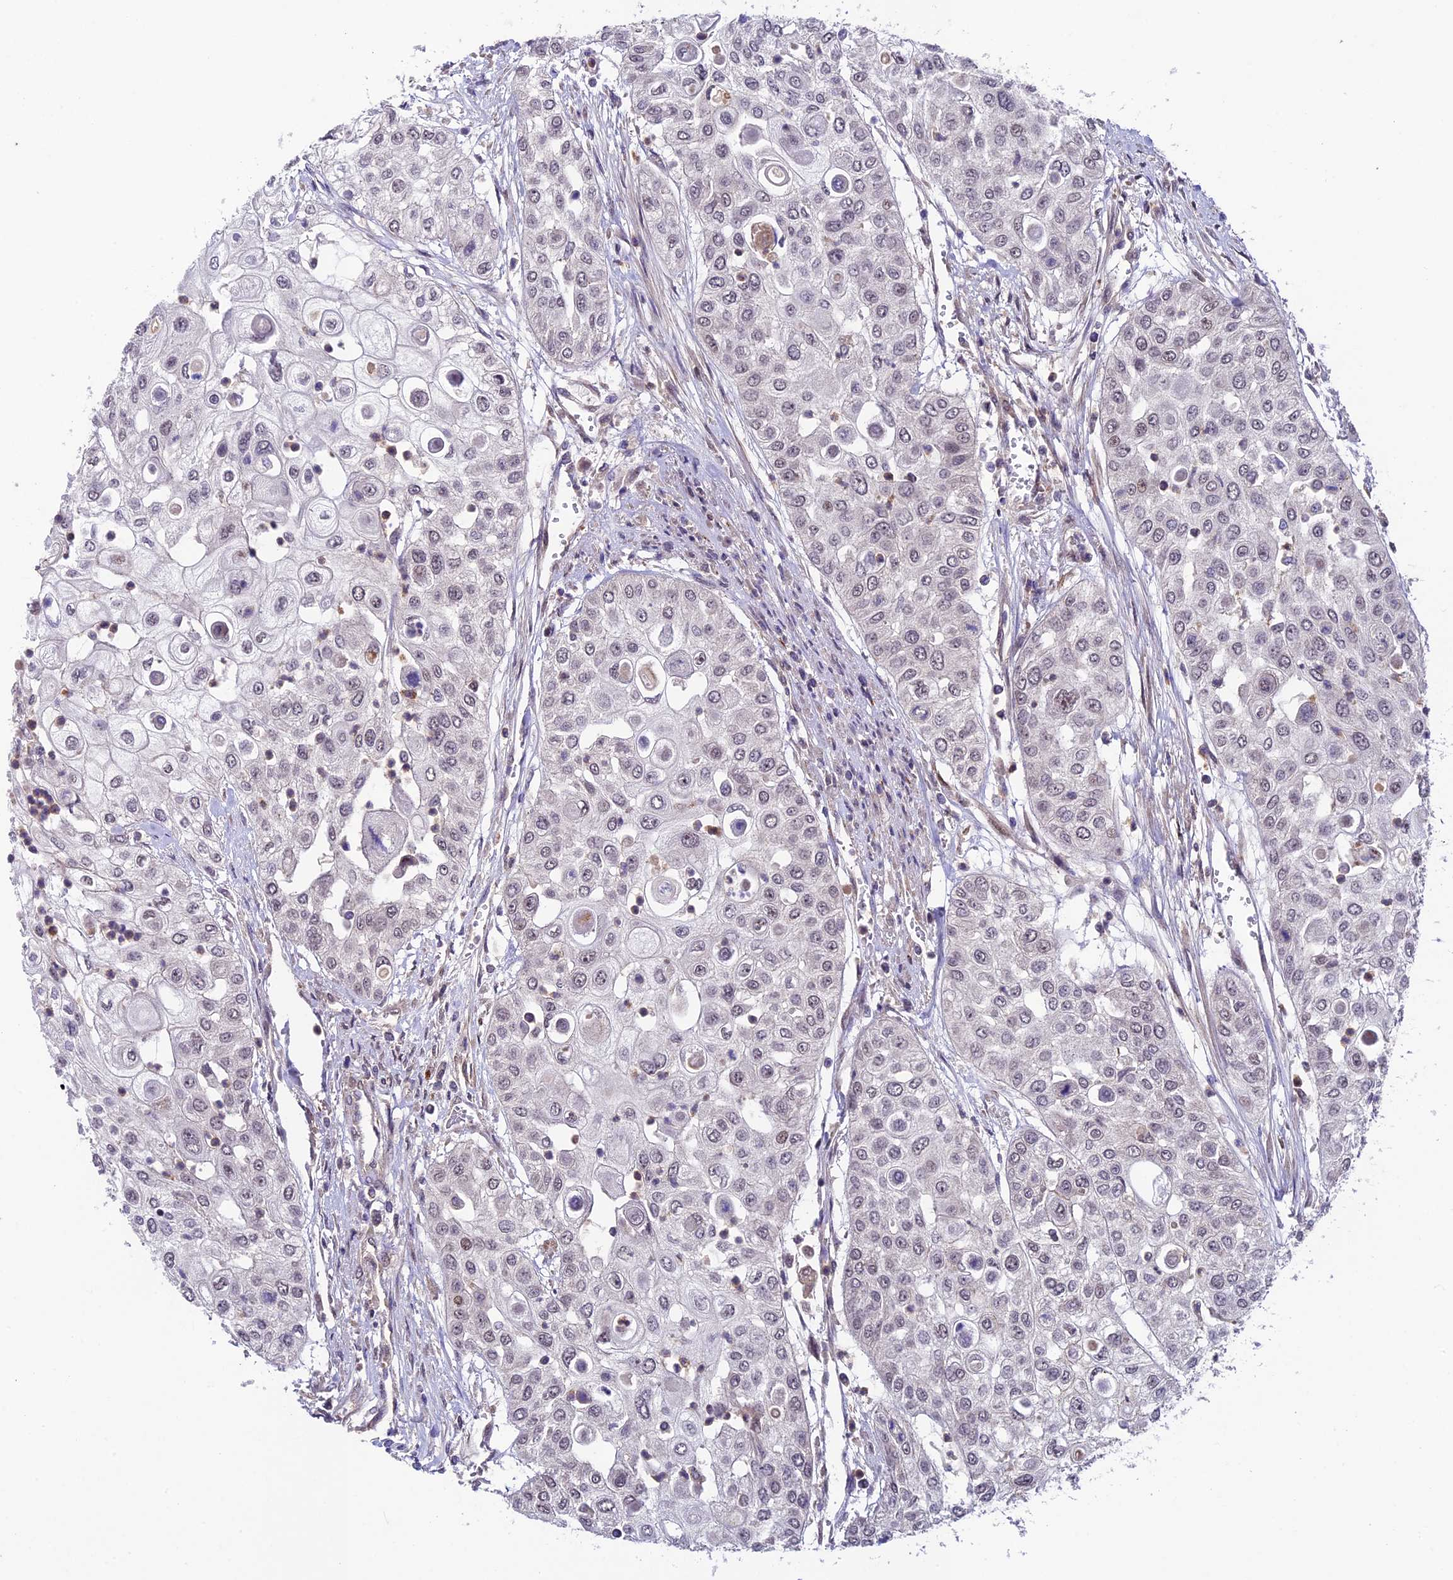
{"staining": {"intensity": "negative", "quantity": "none", "location": "none"}, "tissue": "urothelial cancer", "cell_type": "Tumor cells", "image_type": "cancer", "snomed": [{"axis": "morphology", "description": "Urothelial carcinoma, High grade"}, {"axis": "topography", "description": "Urinary bladder"}], "caption": "An immunohistochemistry (IHC) photomicrograph of urothelial cancer is shown. There is no staining in tumor cells of urothelial cancer.", "gene": "SIPA1L3", "patient": {"sex": "female", "age": 79}}